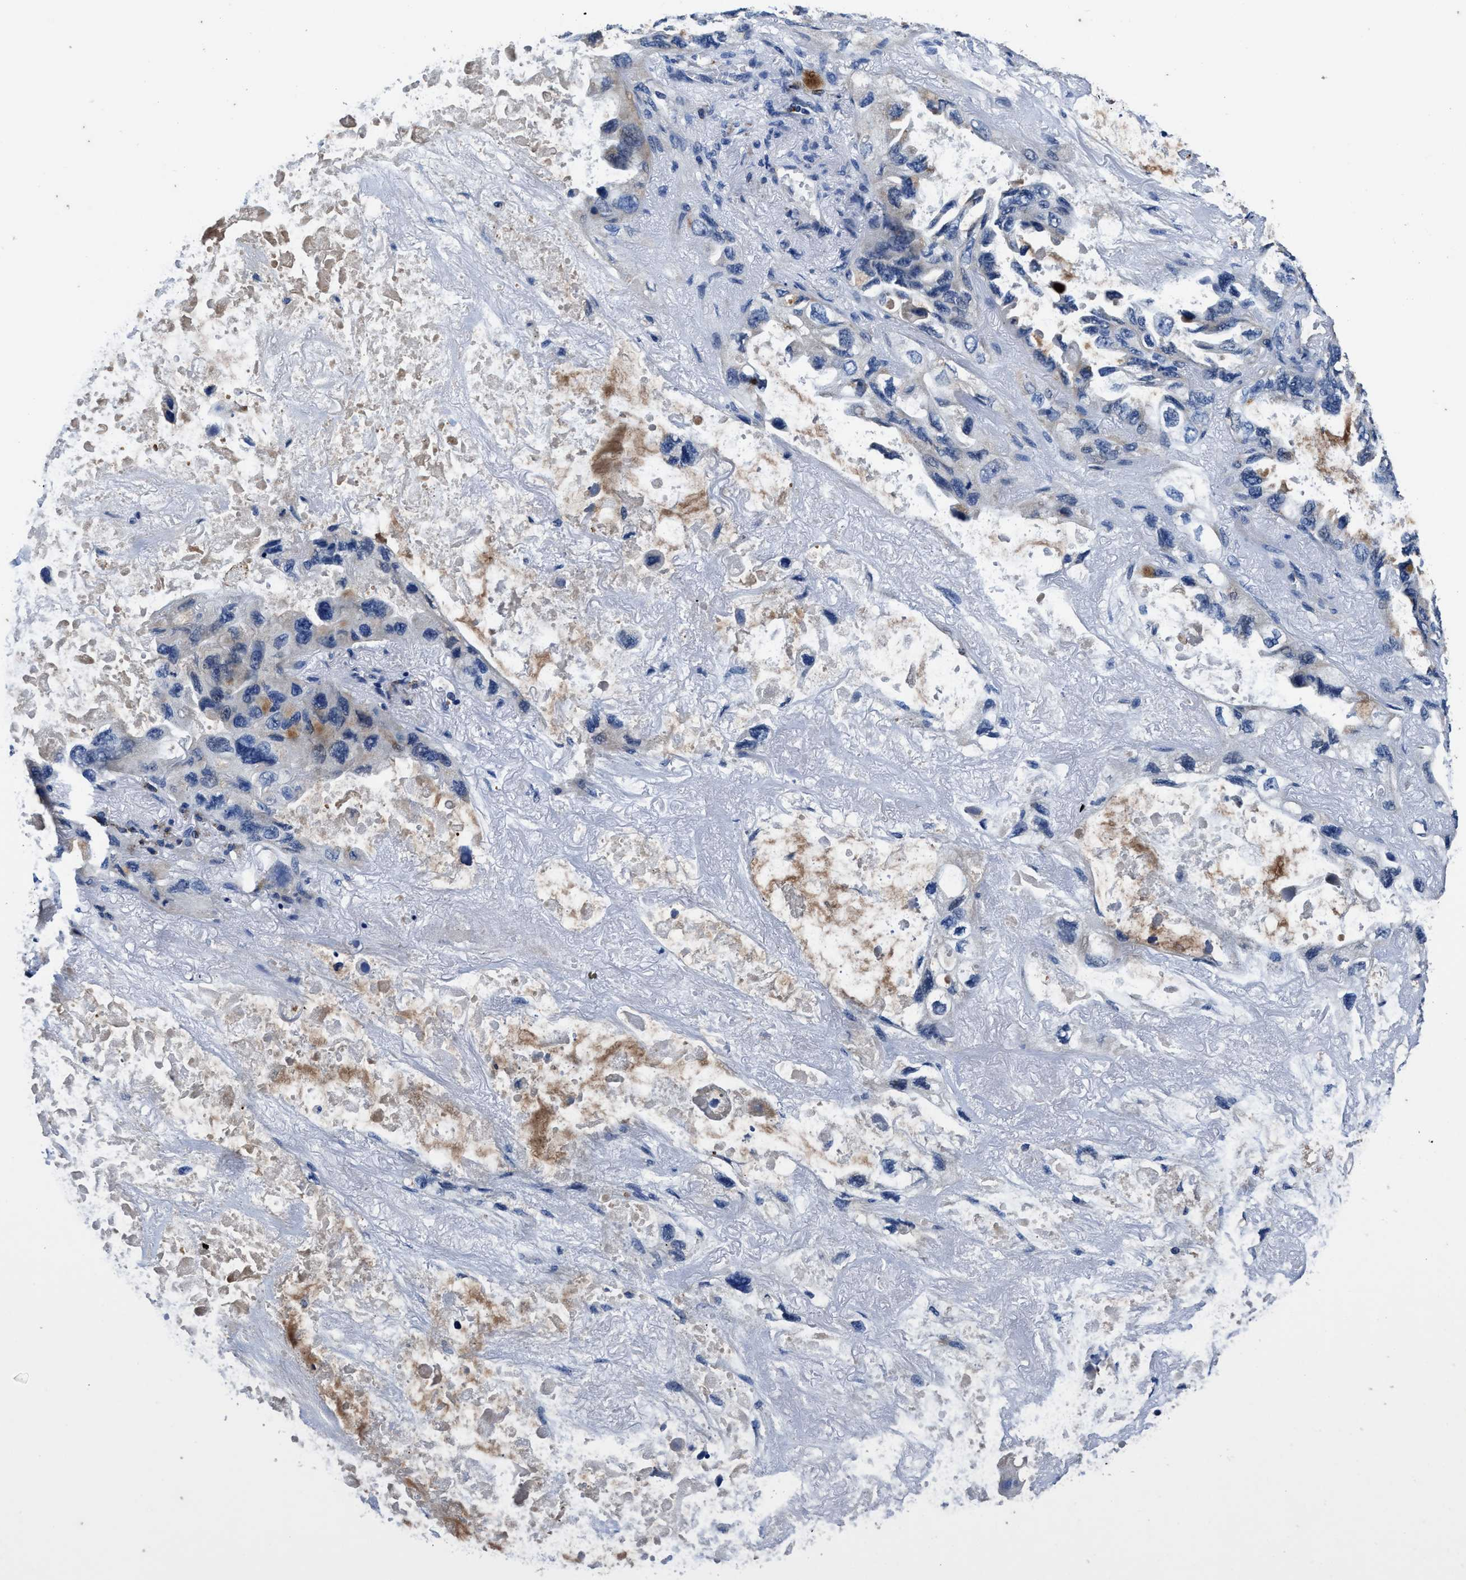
{"staining": {"intensity": "negative", "quantity": "none", "location": "none"}, "tissue": "lung cancer", "cell_type": "Tumor cells", "image_type": "cancer", "snomed": [{"axis": "morphology", "description": "Squamous cell carcinoma, NOS"}, {"axis": "topography", "description": "Lung"}], "caption": "Tumor cells are negative for protein expression in human lung cancer. (Stains: DAB (3,3'-diaminobenzidine) immunohistochemistry (IHC) with hematoxylin counter stain, Microscopy: brightfield microscopy at high magnification).", "gene": "UBR4", "patient": {"sex": "female", "age": 73}}